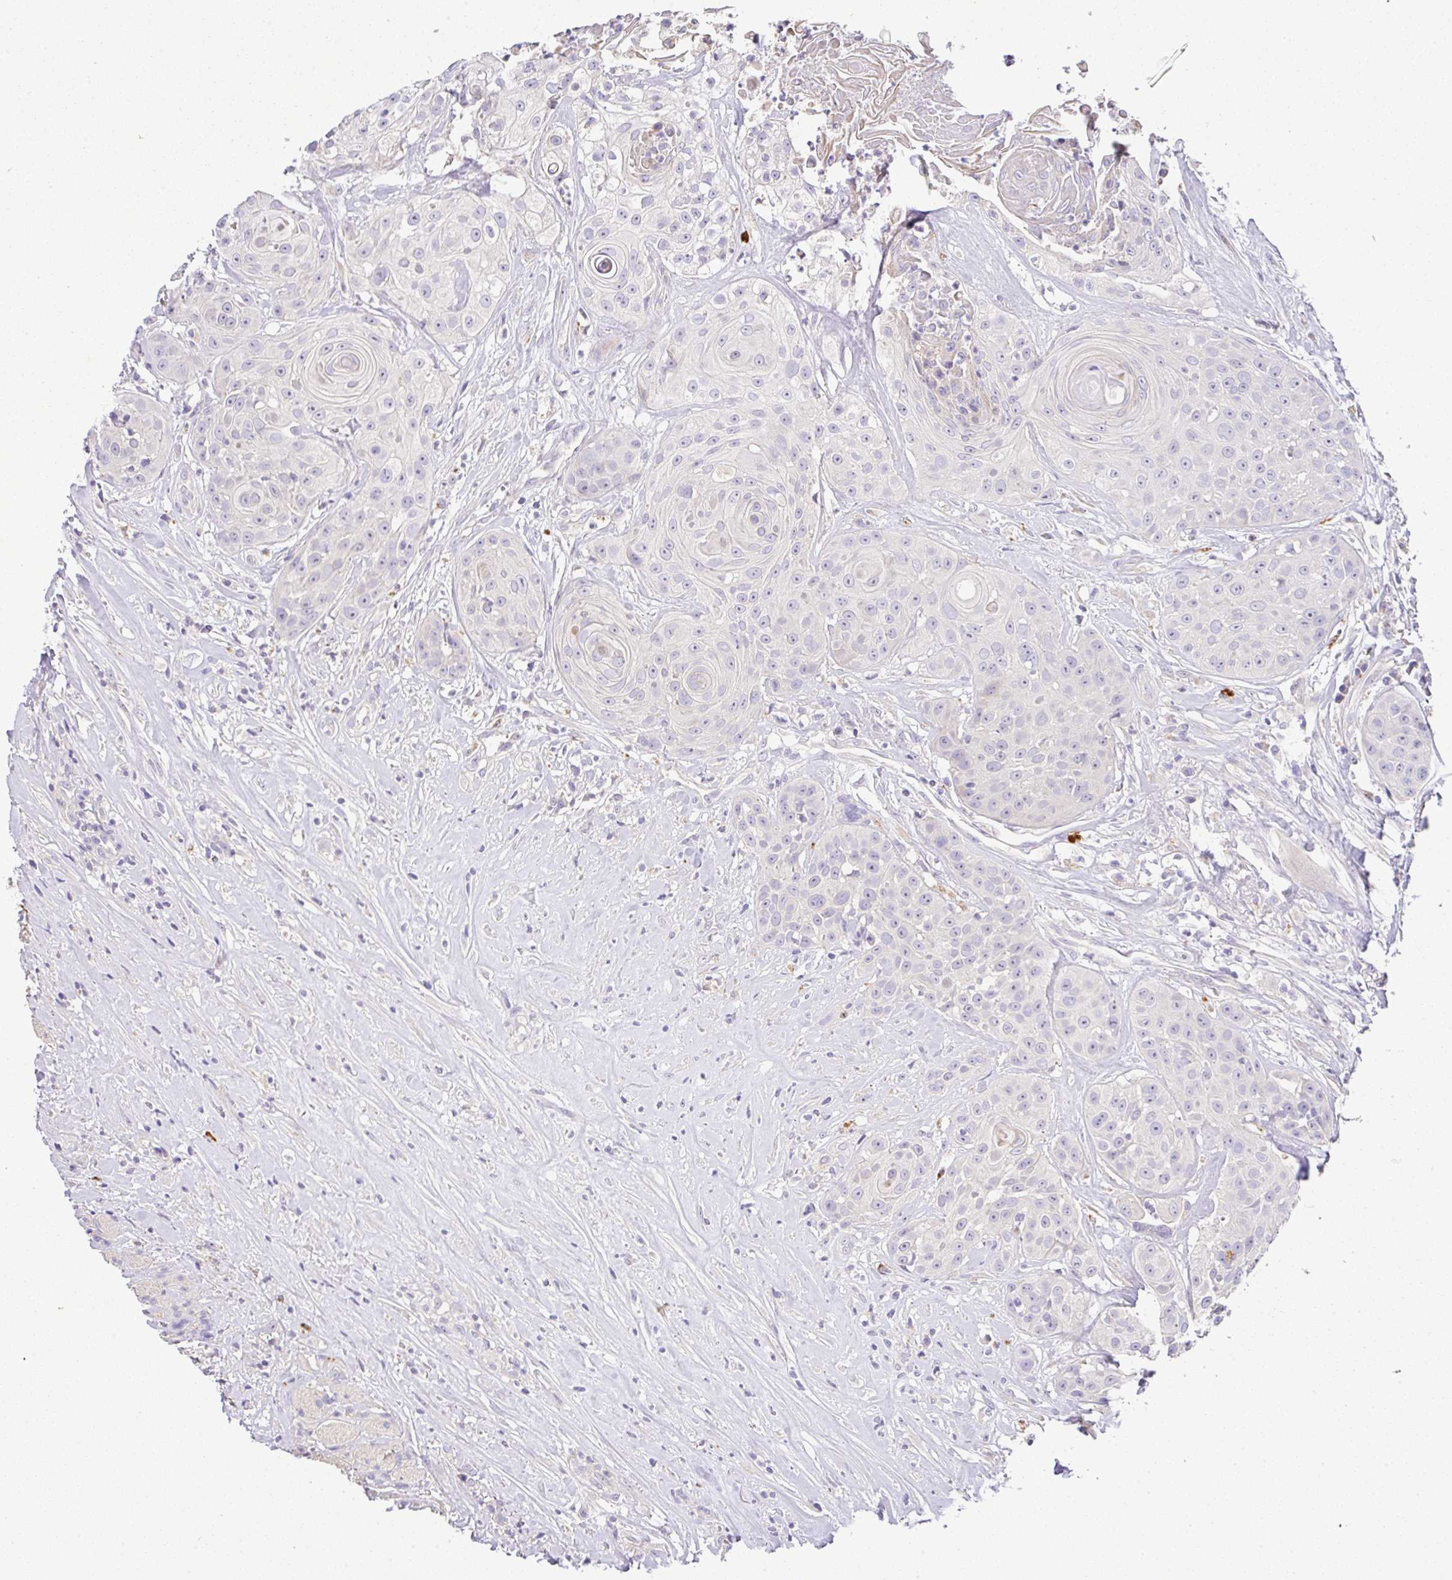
{"staining": {"intensity": "negative", "quantity": "none", "location": "none"}, "tissue": "head and neck cancer", "cell_type": "Tumor cells", "image_type": "cancer", "snomed": [{"axis": "morphology", "description": "Squamous cell carcinoma, NOS"}, {"axis": "topography", "description": "Head-Neck"}], "caption": "There is no significant positivity in tumor cells of head and neck cancer. The staining is performed using DAB brown chromogen with nuclei counter-stained in using hematoxylin.", "gene": "EPN3", "patient": {"sex": "male", "age": 83}}